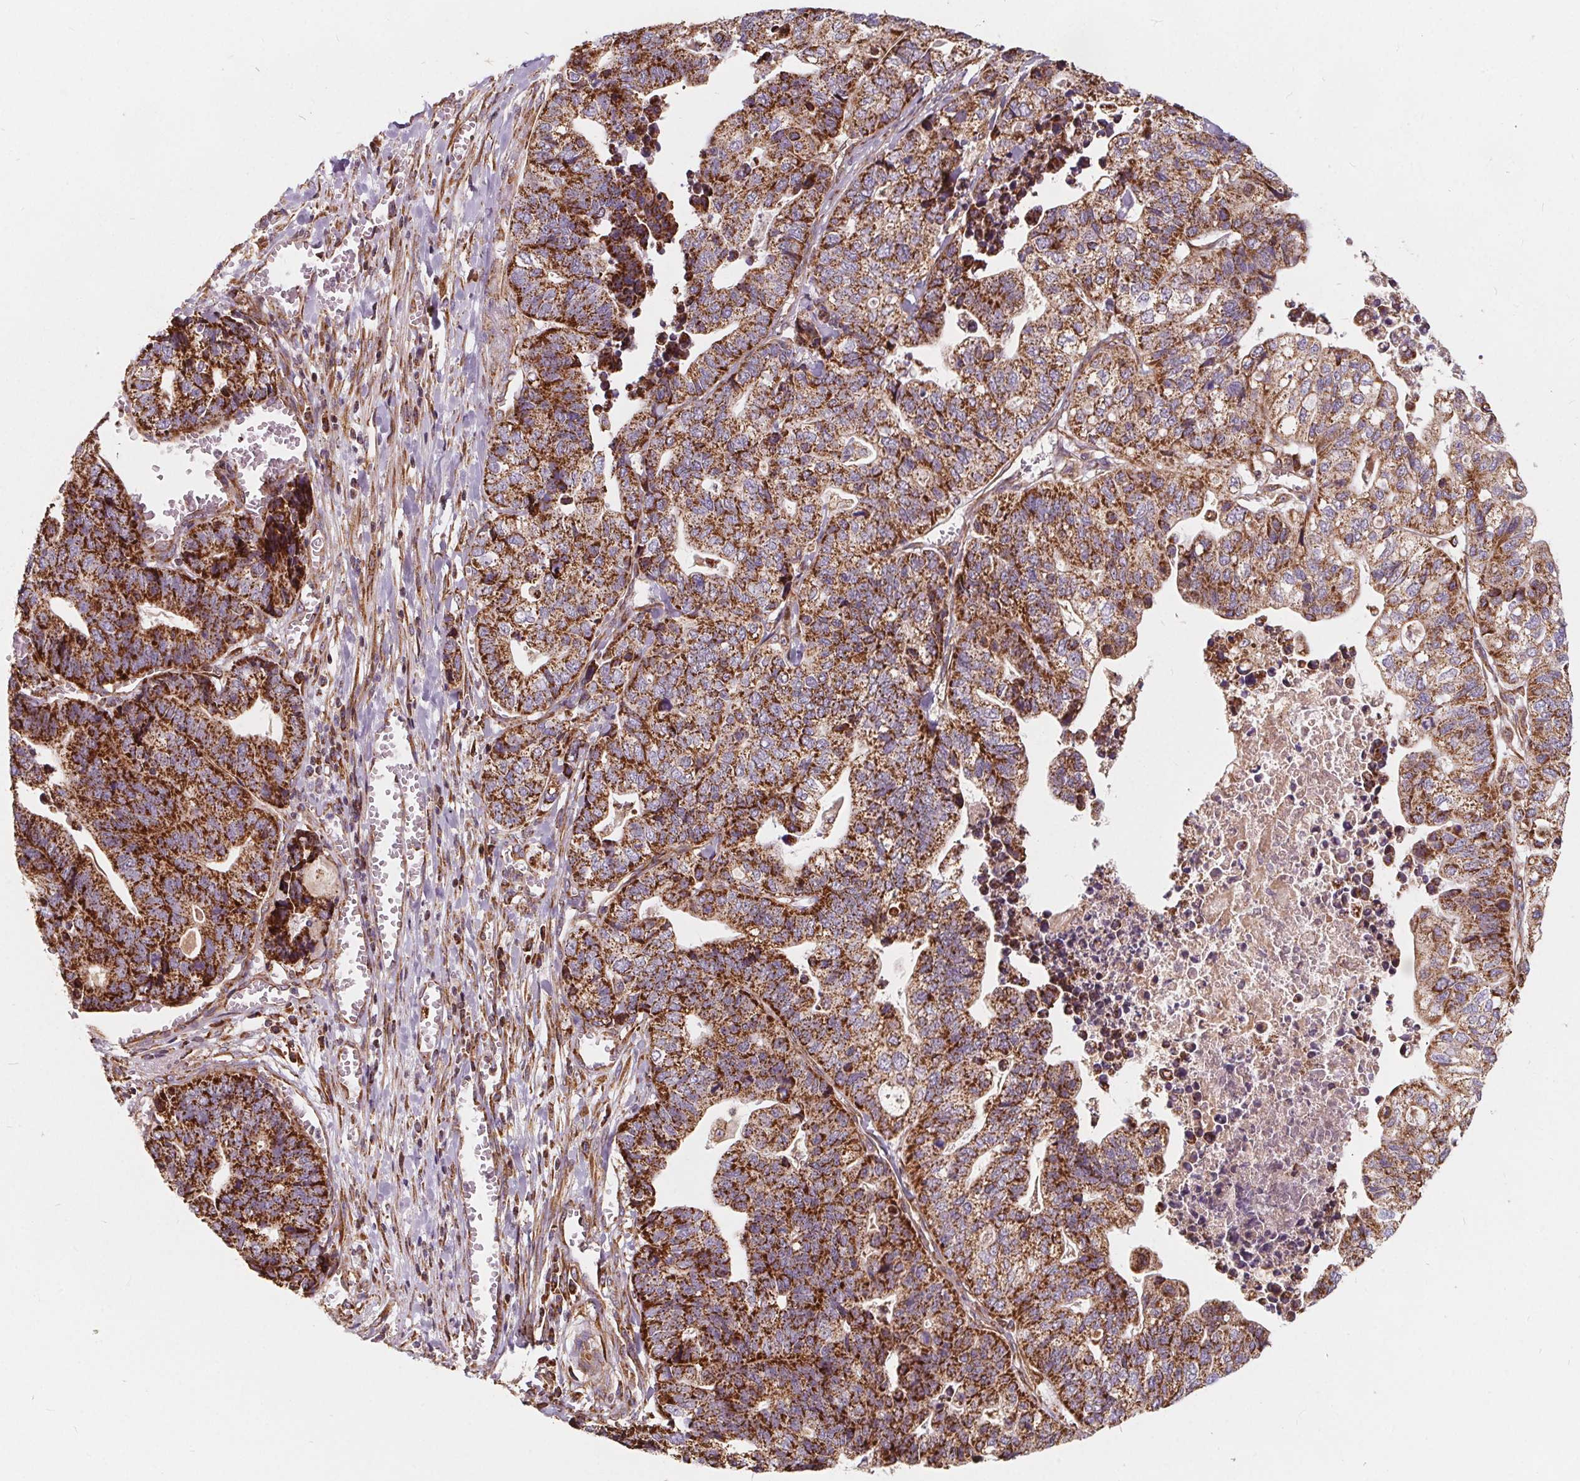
{"staining": {"intensity": "strong", "quantity": ">75%", "location": "cytoplasmic/membranous"}, "tissue": "stomach cancer", "cell_type": "Tumor cells", "image_type": "cancer", "snomed": [{"axis": "morphology", "description": "Adenocarcinoma, NOS"}, {"axis": "topography", "description": "Stomach, upper"}], "caption": "Immunohistochemical staining of stomach adenocarcinoma displays strong cytoplasmic/membranous protein positivity in approximately >75% of tumor cells.", "gene": "PLSCR3", "patient": {"sex": "female", "age": 67}}